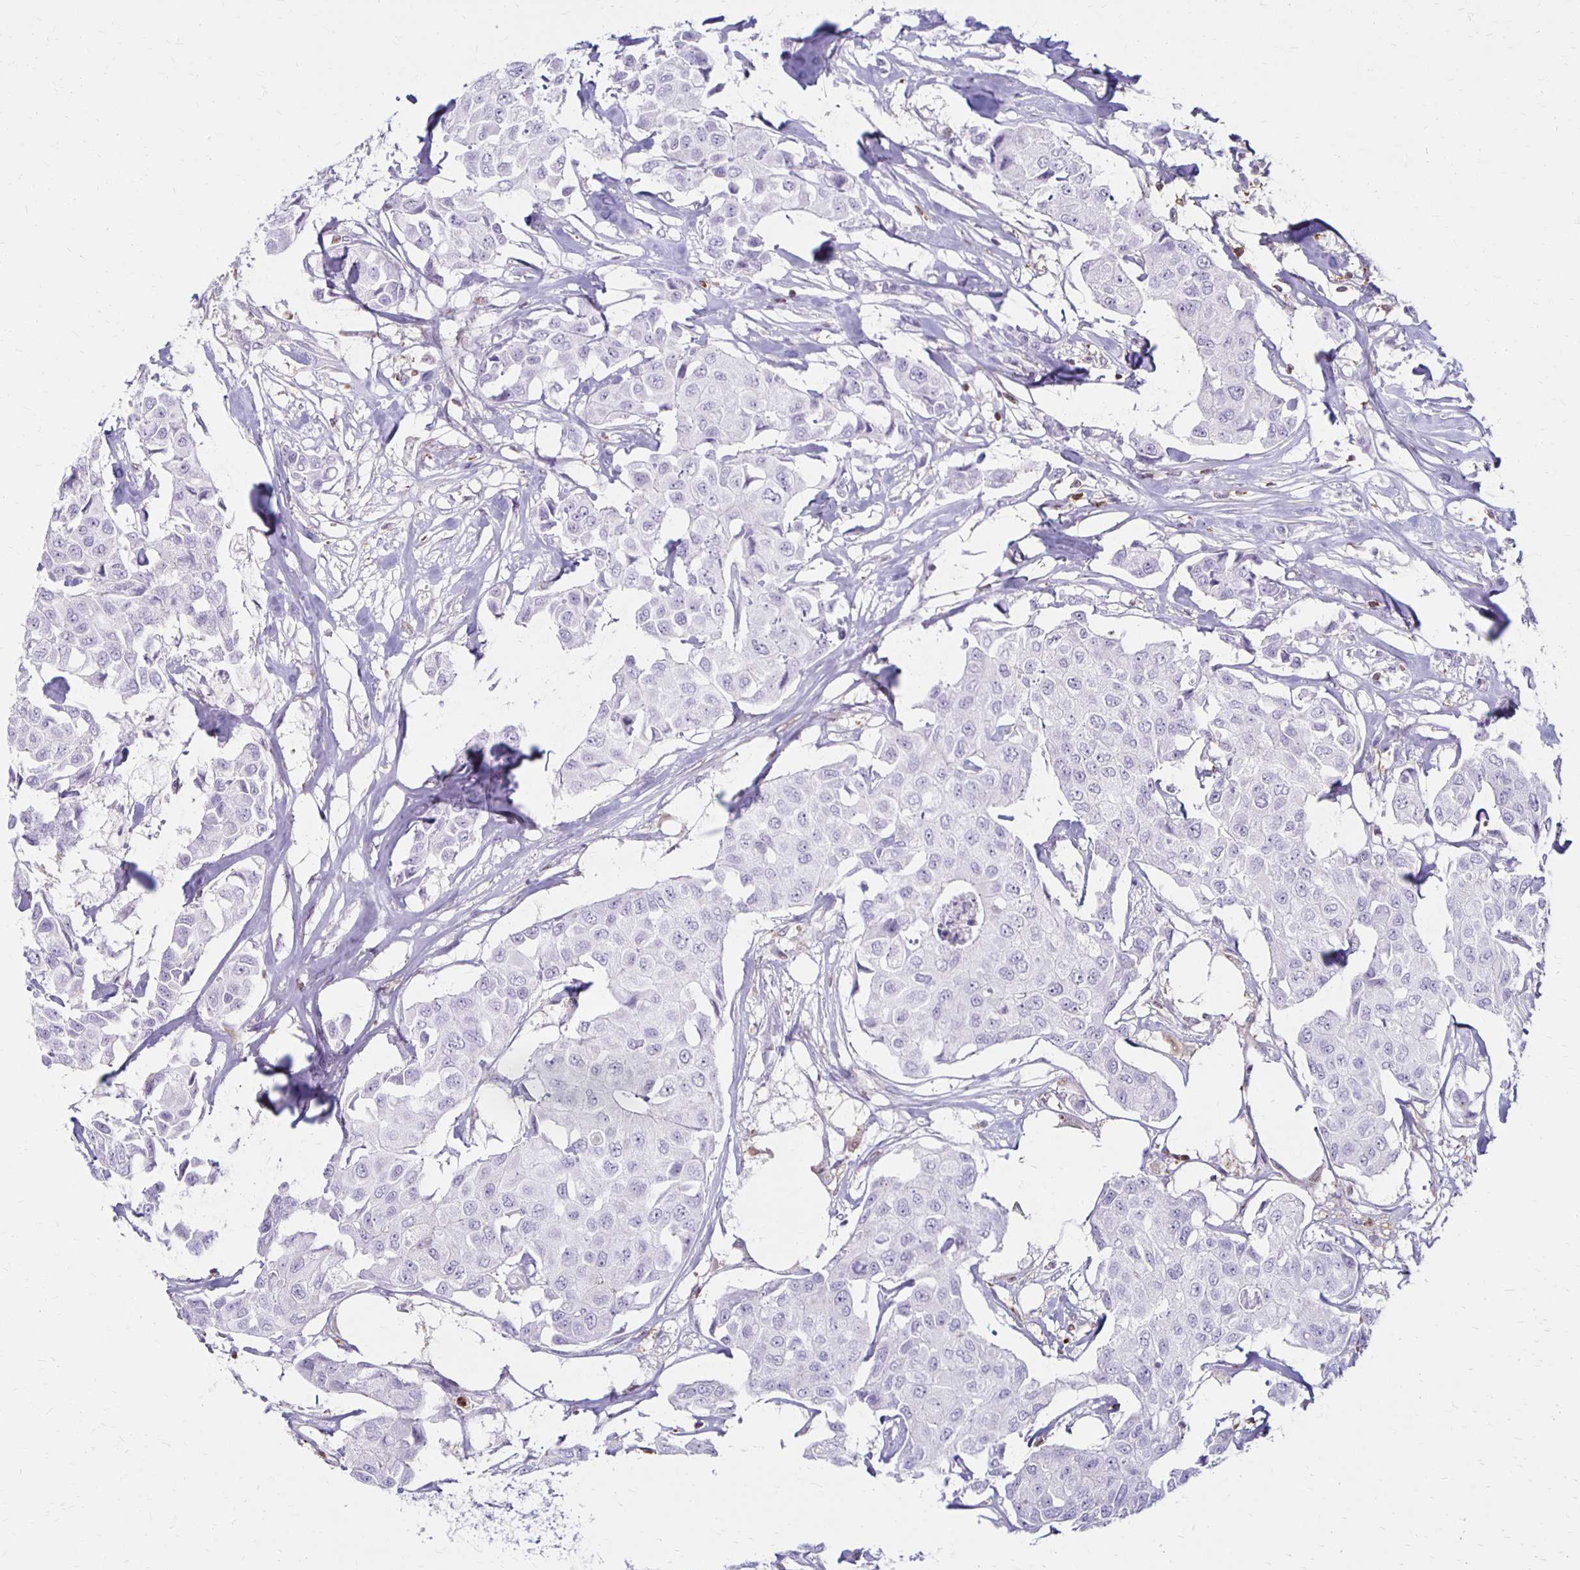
{"staining": {"intensity": "negative", "quantity": "none", "location": "none"}, "tissue": "breast cancer", "cell_type": "Tumor cells", "image_type": "cancer", "snomed": [{"axis": "morphology", "description": "Duct carcinoma"}, {"axis": "topography", "description": "Breast"}, {"axis": "topography", "description": "Lymph node"}], "caption": "This is an immunohistochemistry (IHC) image of breast cancer (invasive ductal carcinoma). There is no positivity in tumor cells.", "gene": "CCL21", "patient": {"sex": "female", "age": 80}}